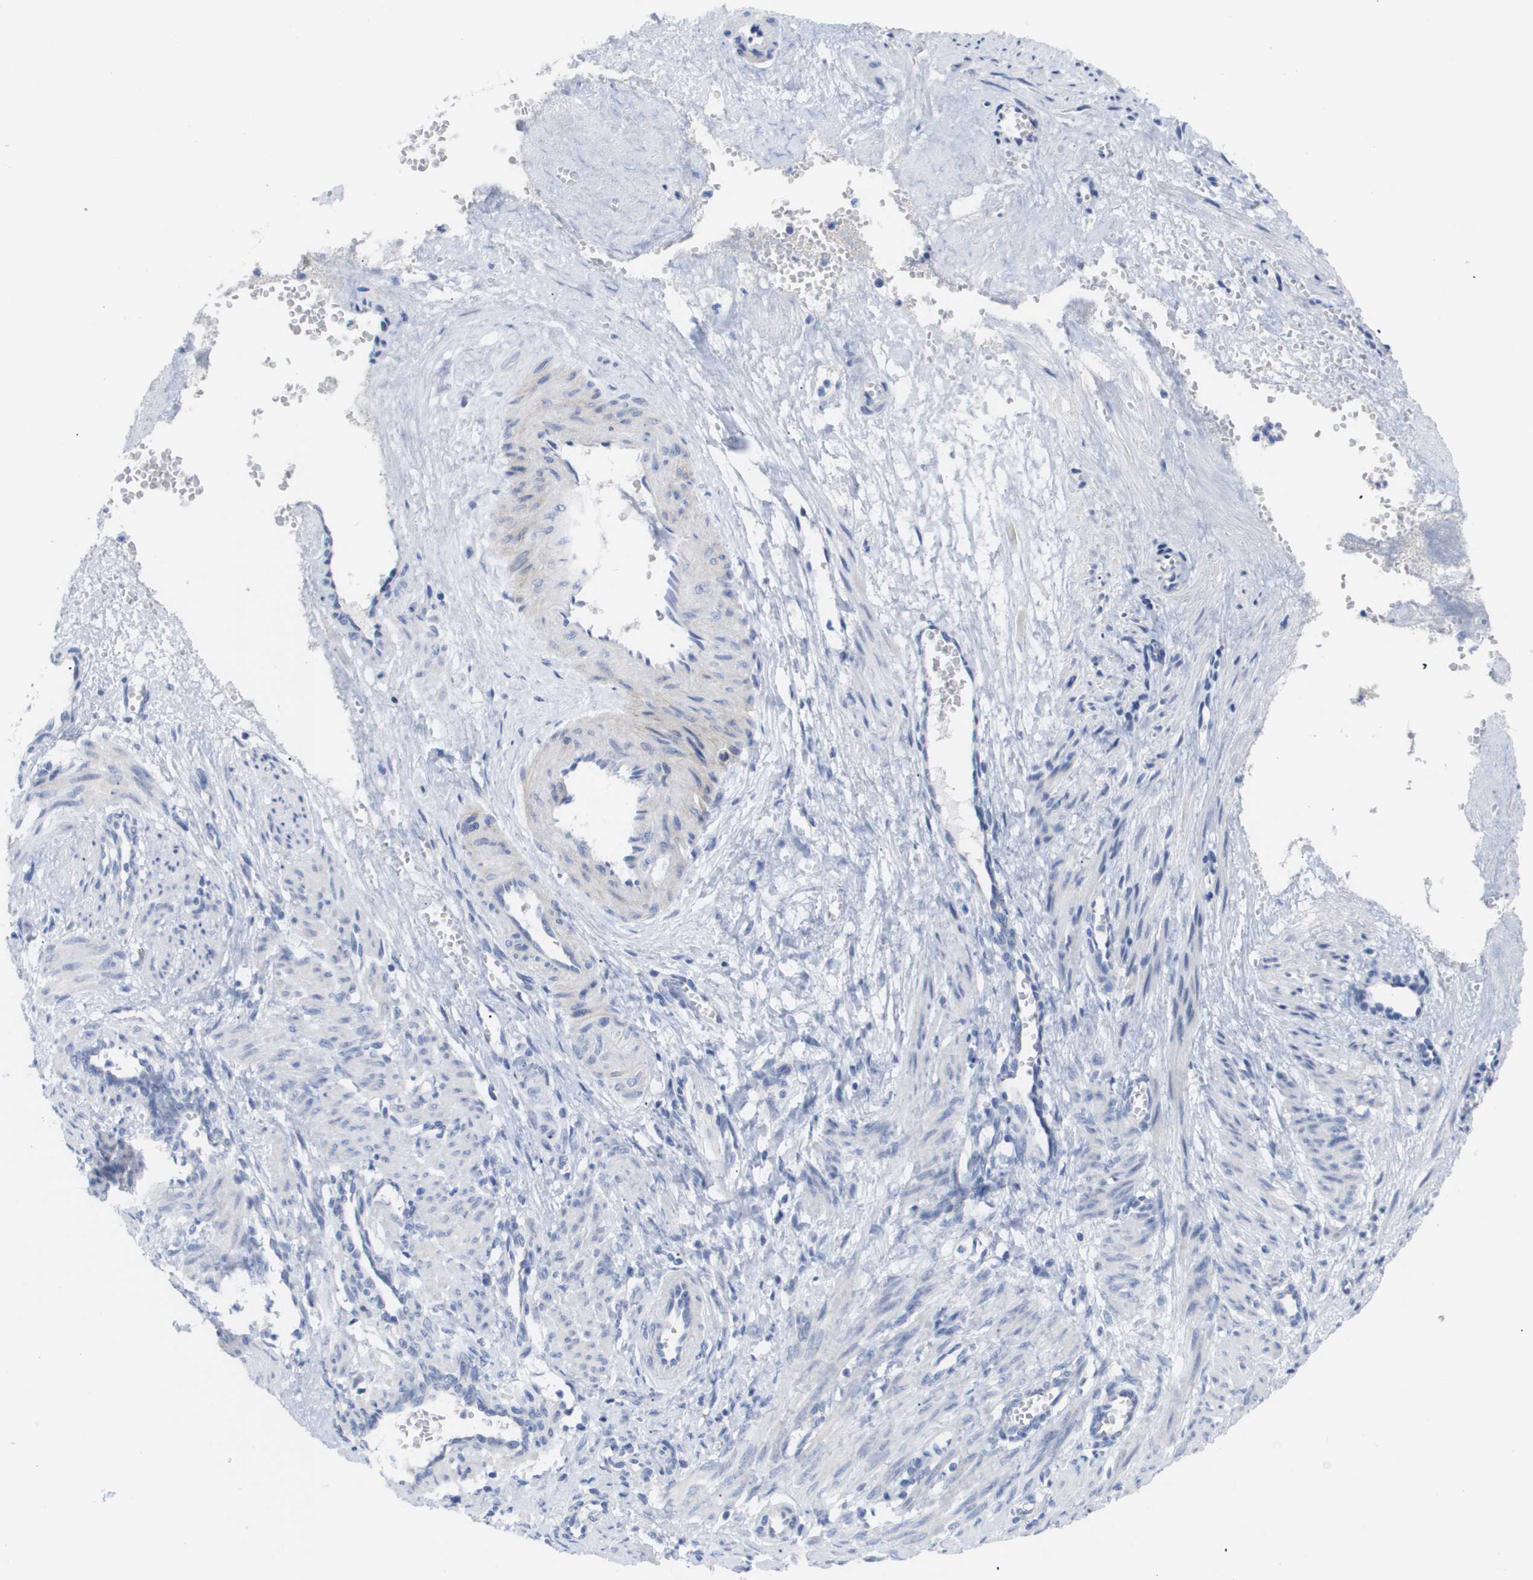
{"staining": {"intensity": "negative", "quantity": "none", "location": "none"}, "tissue": "smooth muscle", "cell_type": "Smooth muscle cells", "image_type": "normal", "snomed": [{"axis": "morphology", "description": "Normal tissue, NOS"}, {"axis": "topography", "description": "Endometrium"}], "caption": "Immunohistochemistry (IHC) photomicrograph of normal human smooth muscle stained for a protein (brown), which displays no staining in smooth muscle cells.", "gene": "CAV3", "patient": {"sex": "female", "age": 33}}